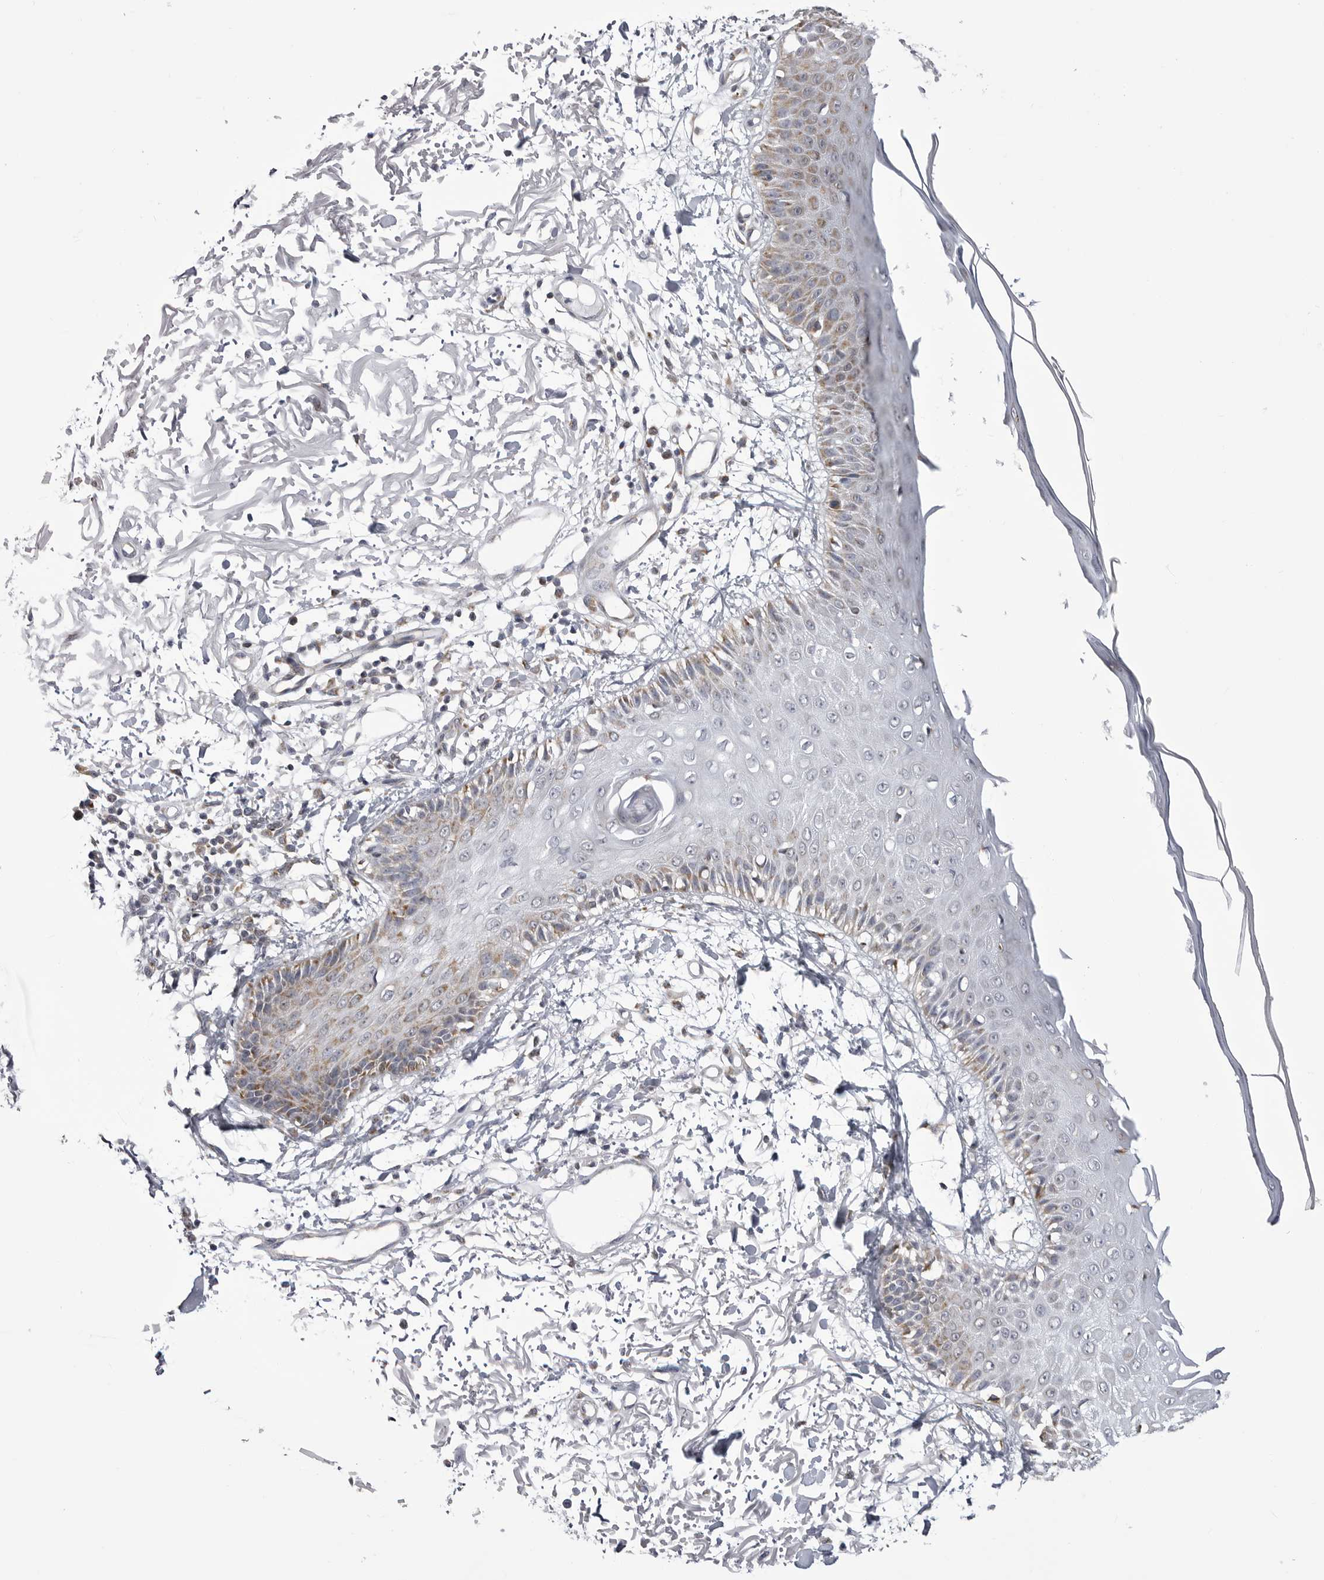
{"staining": {"intensity": "negative", "quantity": "none", "location": "none"}, "tissue": "skin", "cell_type": "Fibroblasts", "image_type": "normal", "snomed": [{"axis": "morphology", "description": "Normal tissue, NOS"}, {"axis": "morphology", "description": "Squamous cell carcinoma, NOS"}, {"axis": "topography", "description": "Skin"}, {"axis": "topography", "description": "Peripheral nerve tissue"}], "caption": "DAB immunohistochemical staining of normal skin exhibits no significant staining in fibroblasts.", "gene": "FH", "patient": {"sex": "male", "age": 83}}